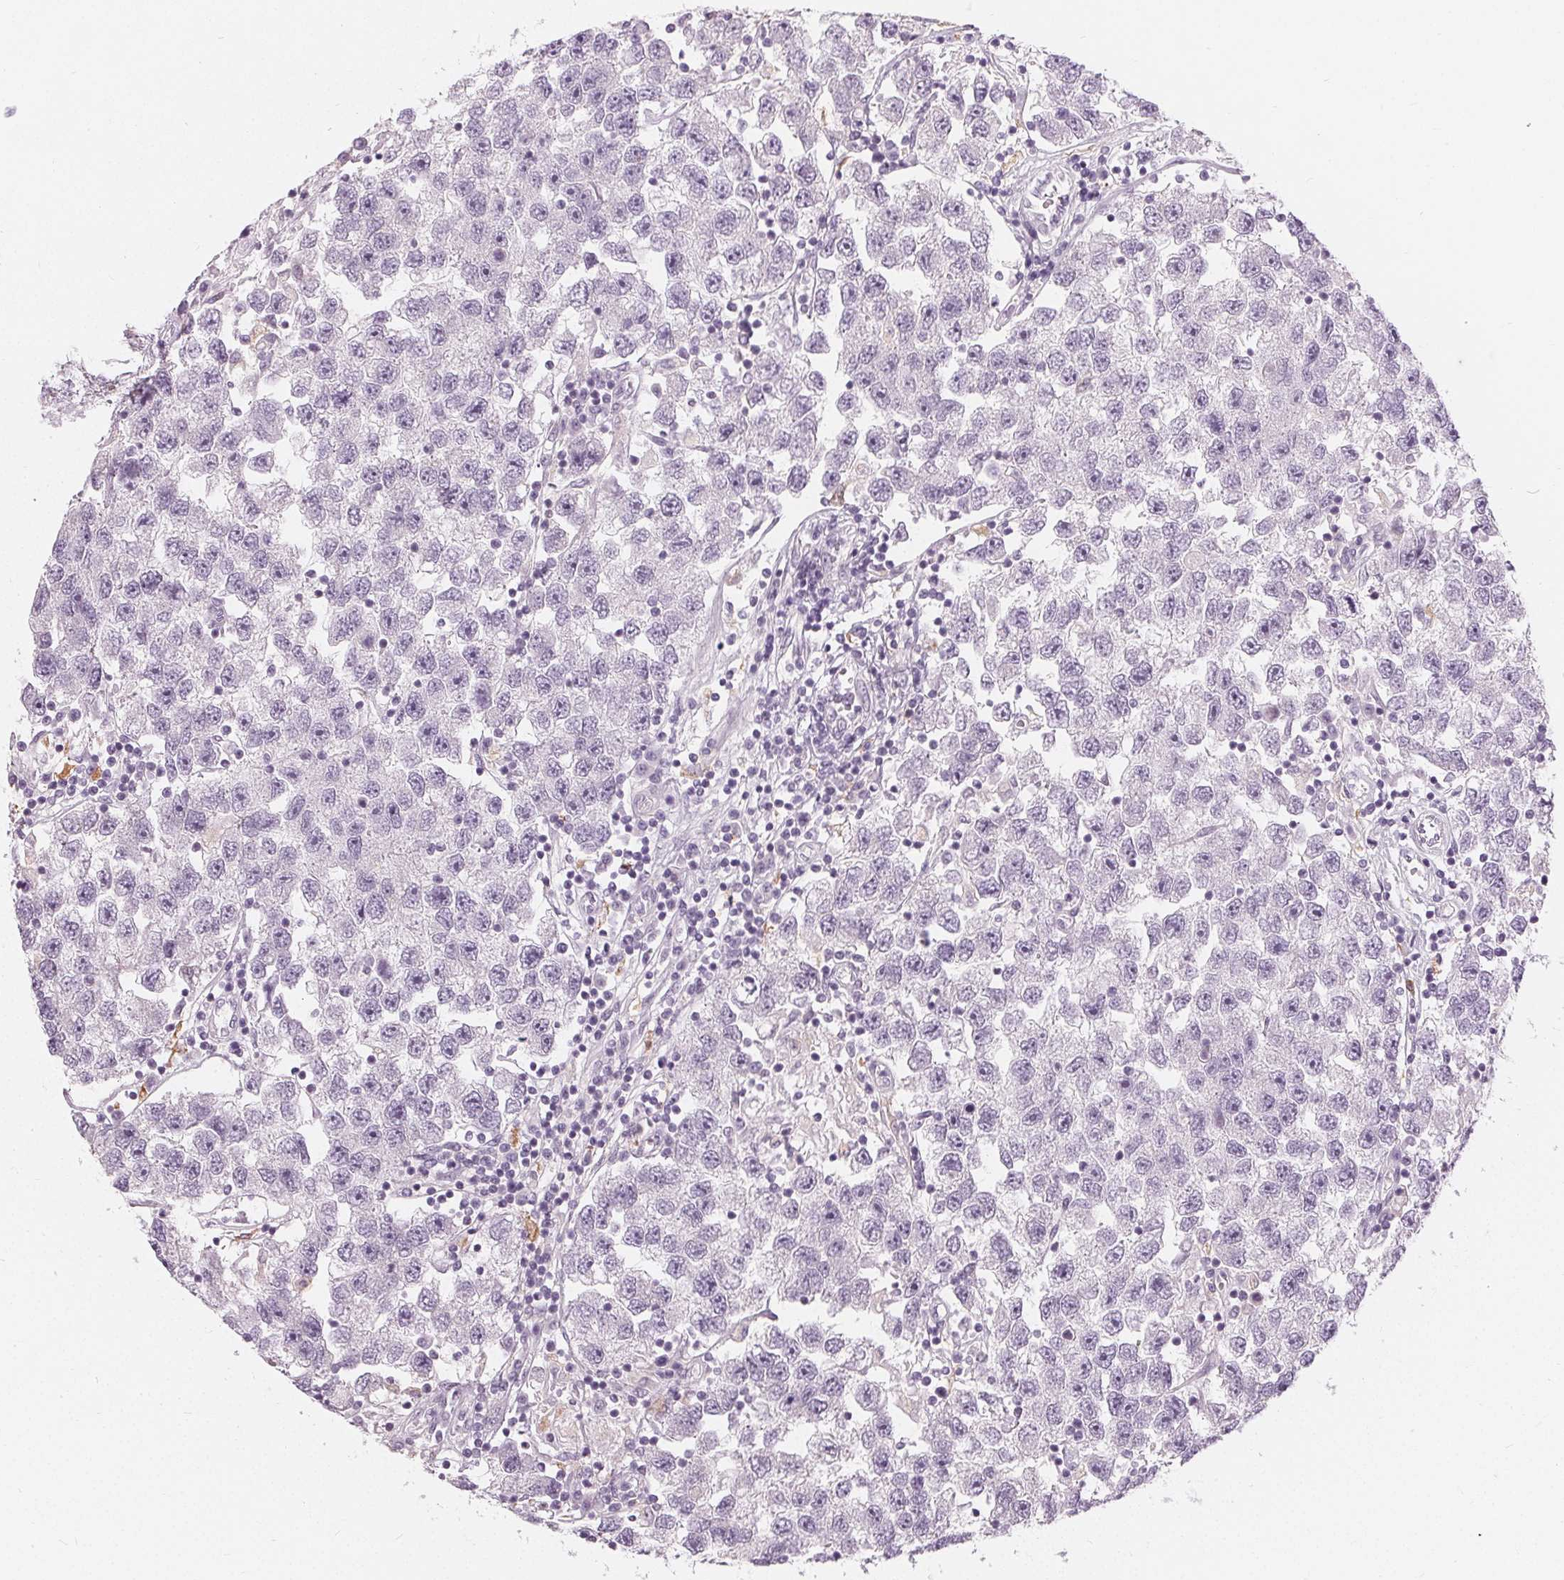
{"staining": {"intensity": "negative", "quantity": "none", "location": "none"}, "tissue": "testis cancer", "cell_type": "Tumor cells", "image_type": "cancer", "snomed": [{"axis": "morphology", "description": "Seminoma, NOS"}, {"axis": "topography", "description": "Testis"}], "caption": "Immunohistochemistry of human testis seminoma demonstrates no expression in tumor cells.", "gene": "HOPX", "patient": {"sex": "male", "age": 26}}